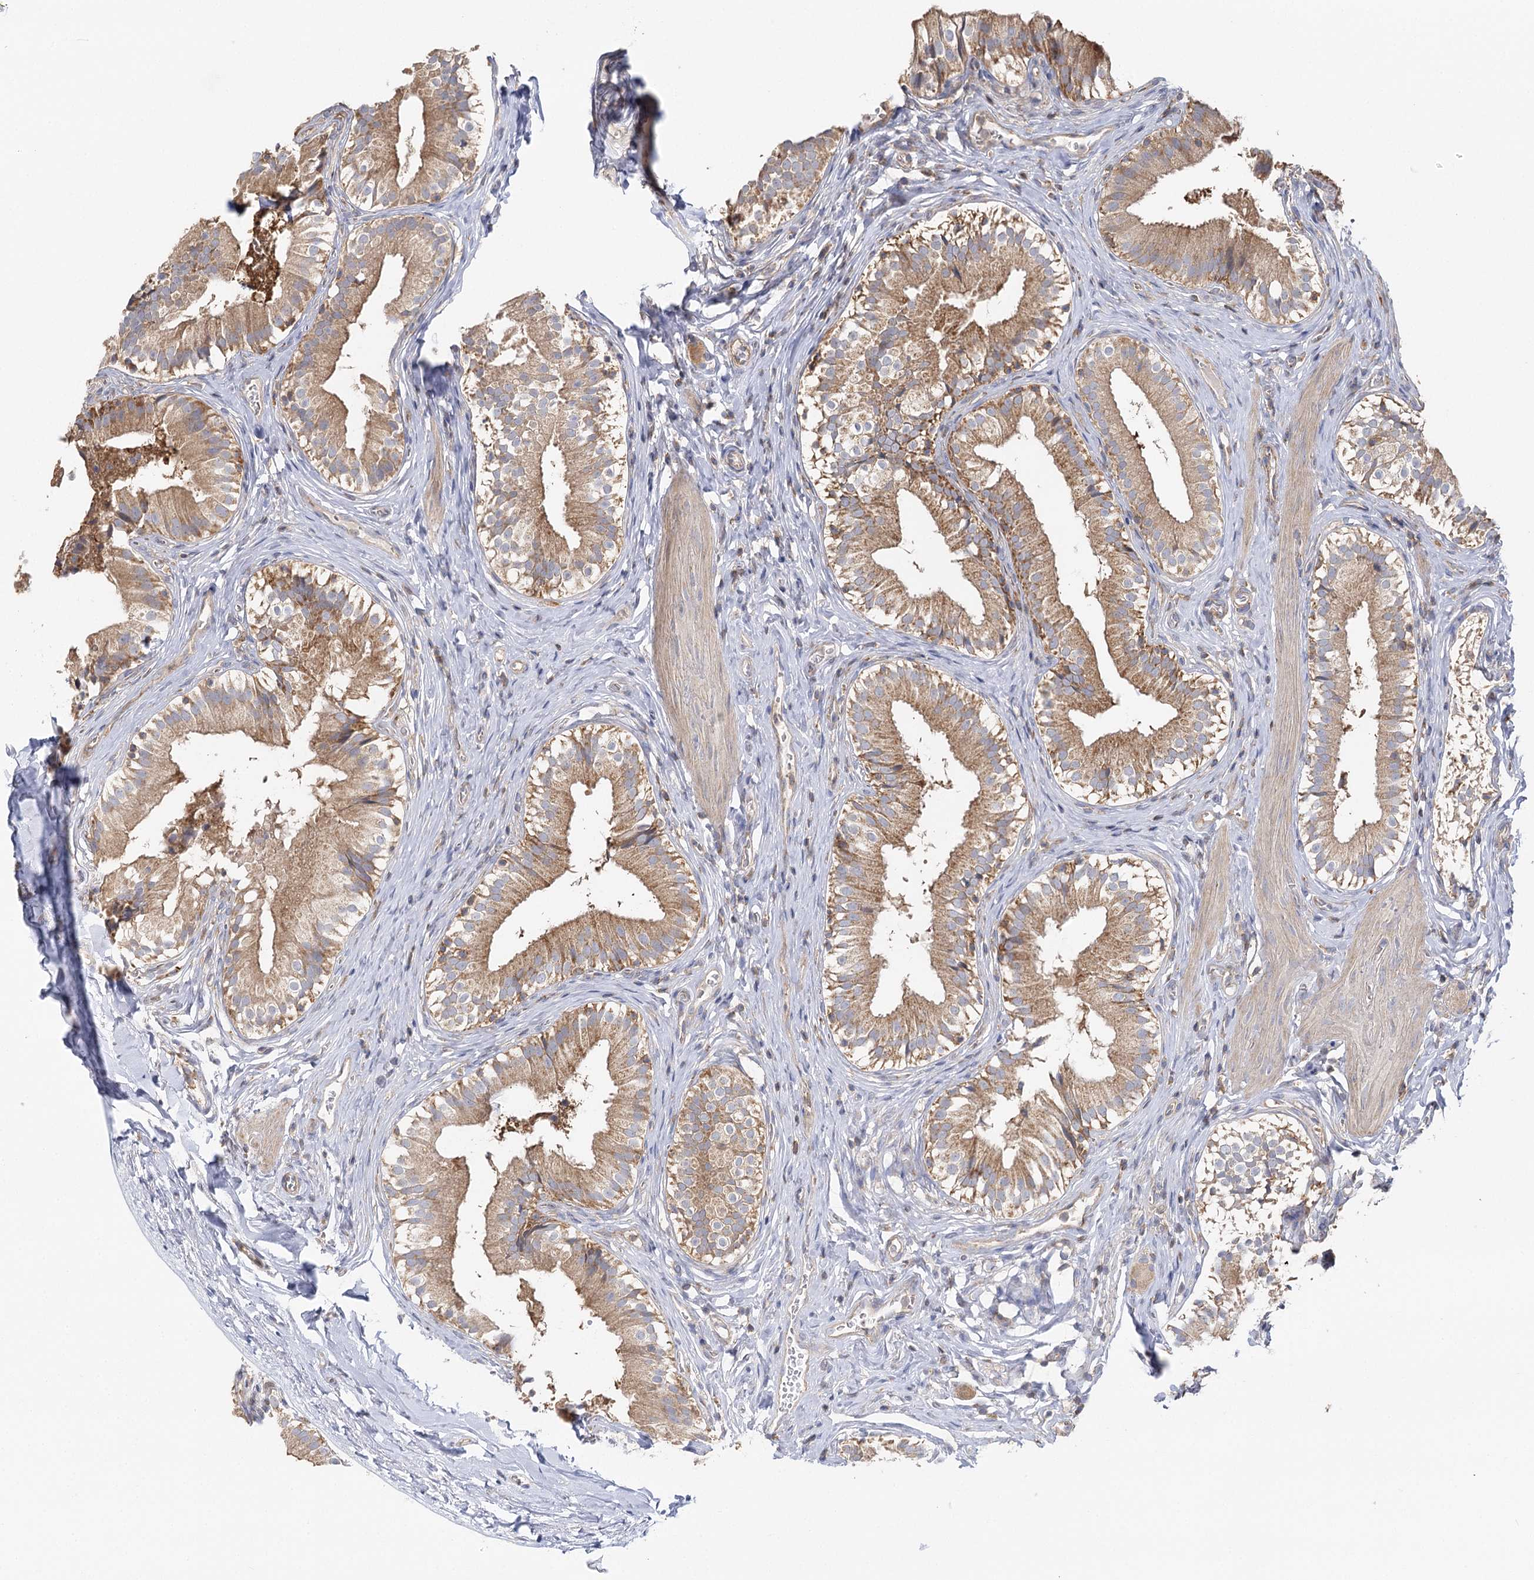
{"staining": {"intensity": "moderate", "quantity": ">75%", "location": "cytoplasmic/membranous"}, "tissue": "gallbladder", "cell_type": "Glandular cells", "image_type": "normal", "snomed": [{"axis": "morphology", "description": "Normal tissue, NOS"}, {"axis": "topography", "description": "Gallbladder"}], "caption": "An immunohistochemistry (IHC) histopathology image of unremarkable tissue is shown. Protein staining in brown labels moderate cytoplasmic/membranous positivity in gallbladder within glandular cells.", "gene": "SEC24B", "patient": {"sex": "female", "age": 47}}